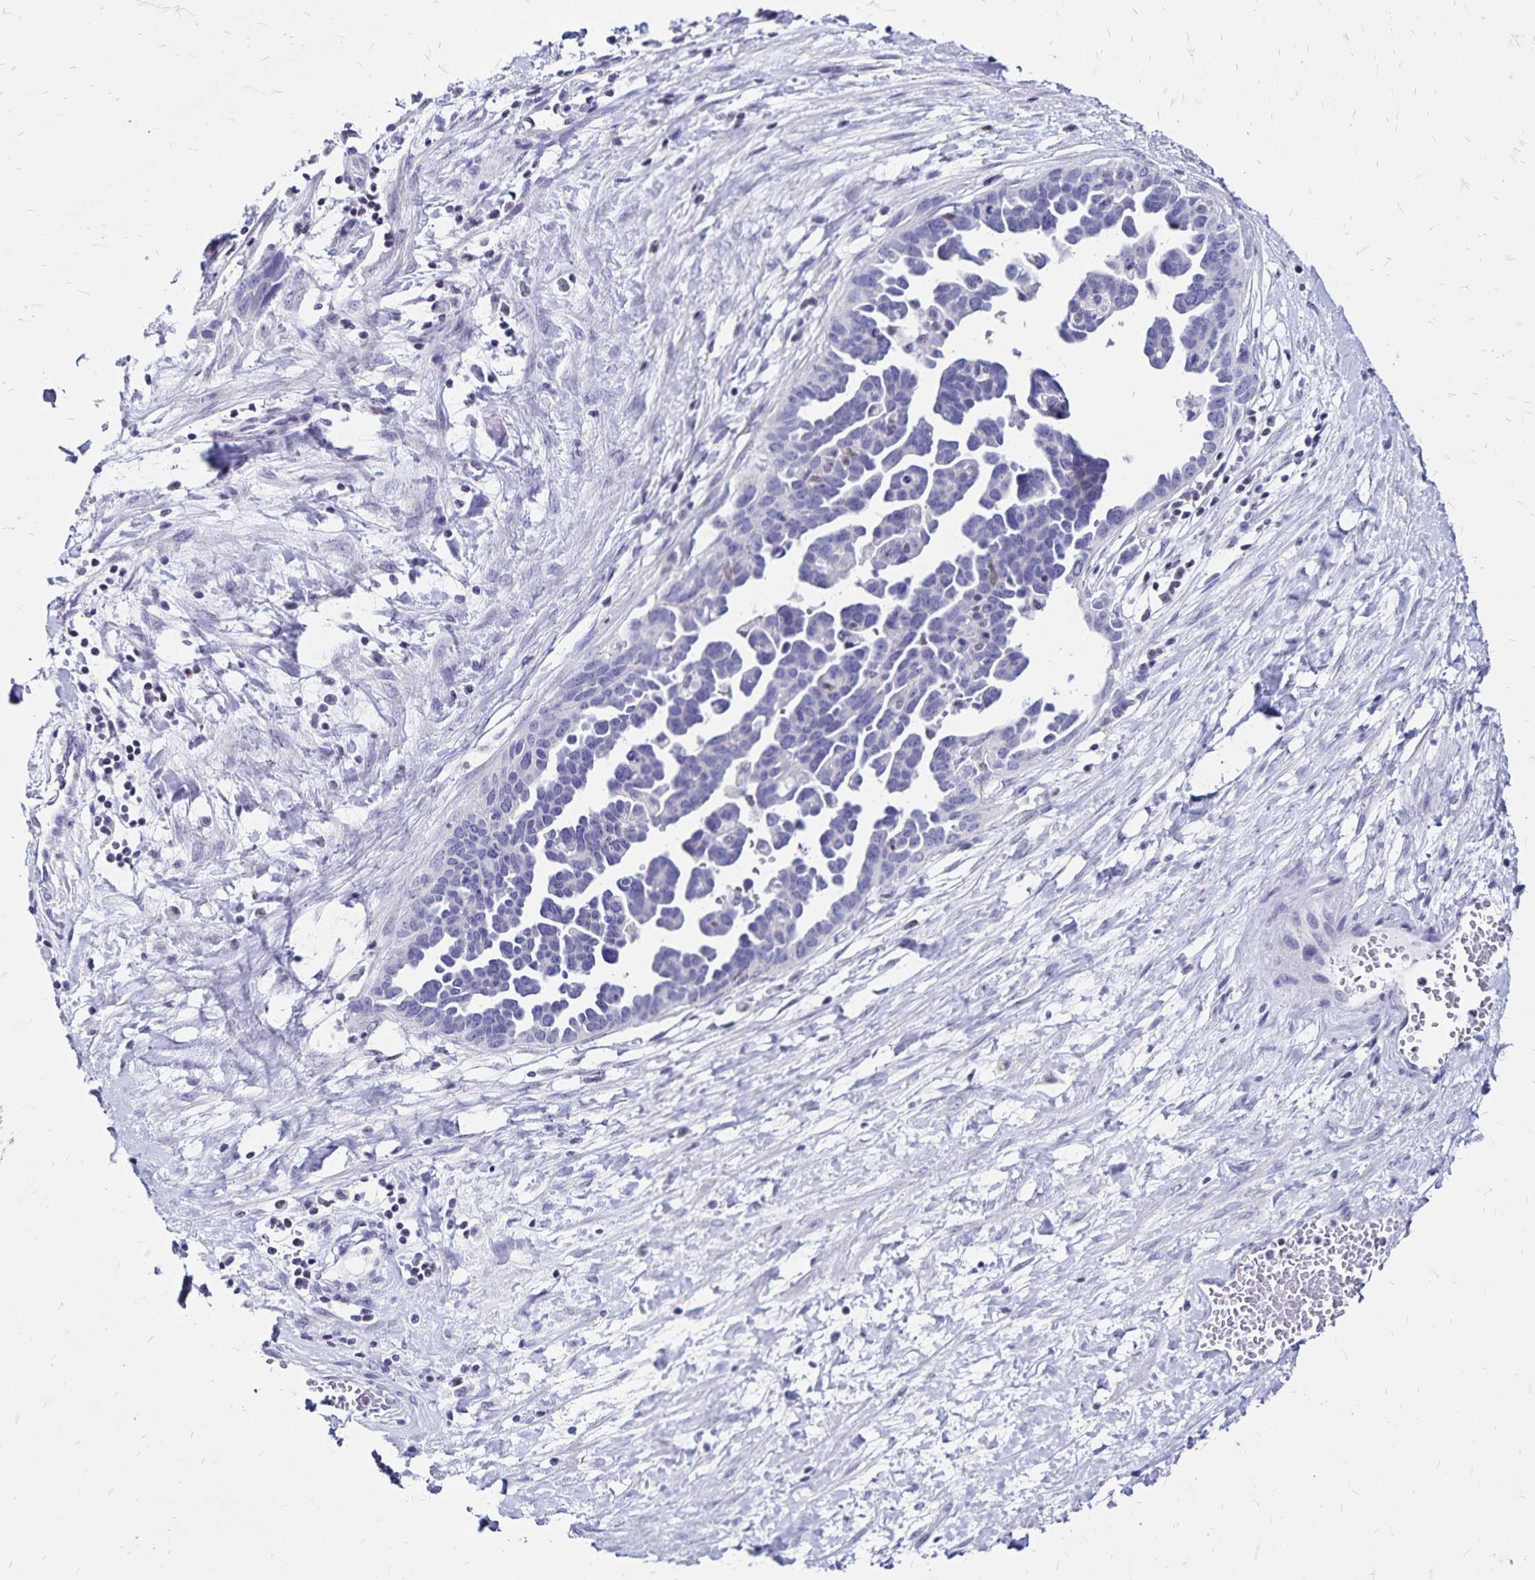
{"staining": {"intensity": "negative", "quantity": "none", "location": "none"}, "tissue": "ovarian cancer", "cell_type": "Tumor cells", "image_type": "cancer", "snomed": [{"axis": "morphology", "description": "Cystadenocarcinoma, serous, NOS"}, {"axis": "topography", "description": "Ovary"}], "caption": "The immunohistochemistry histopathology image has no significant staining in tumor cells of ovarian cancer tissue.", "gene": "IKZF1", "patient": {"sex": "female", "age": 54}}